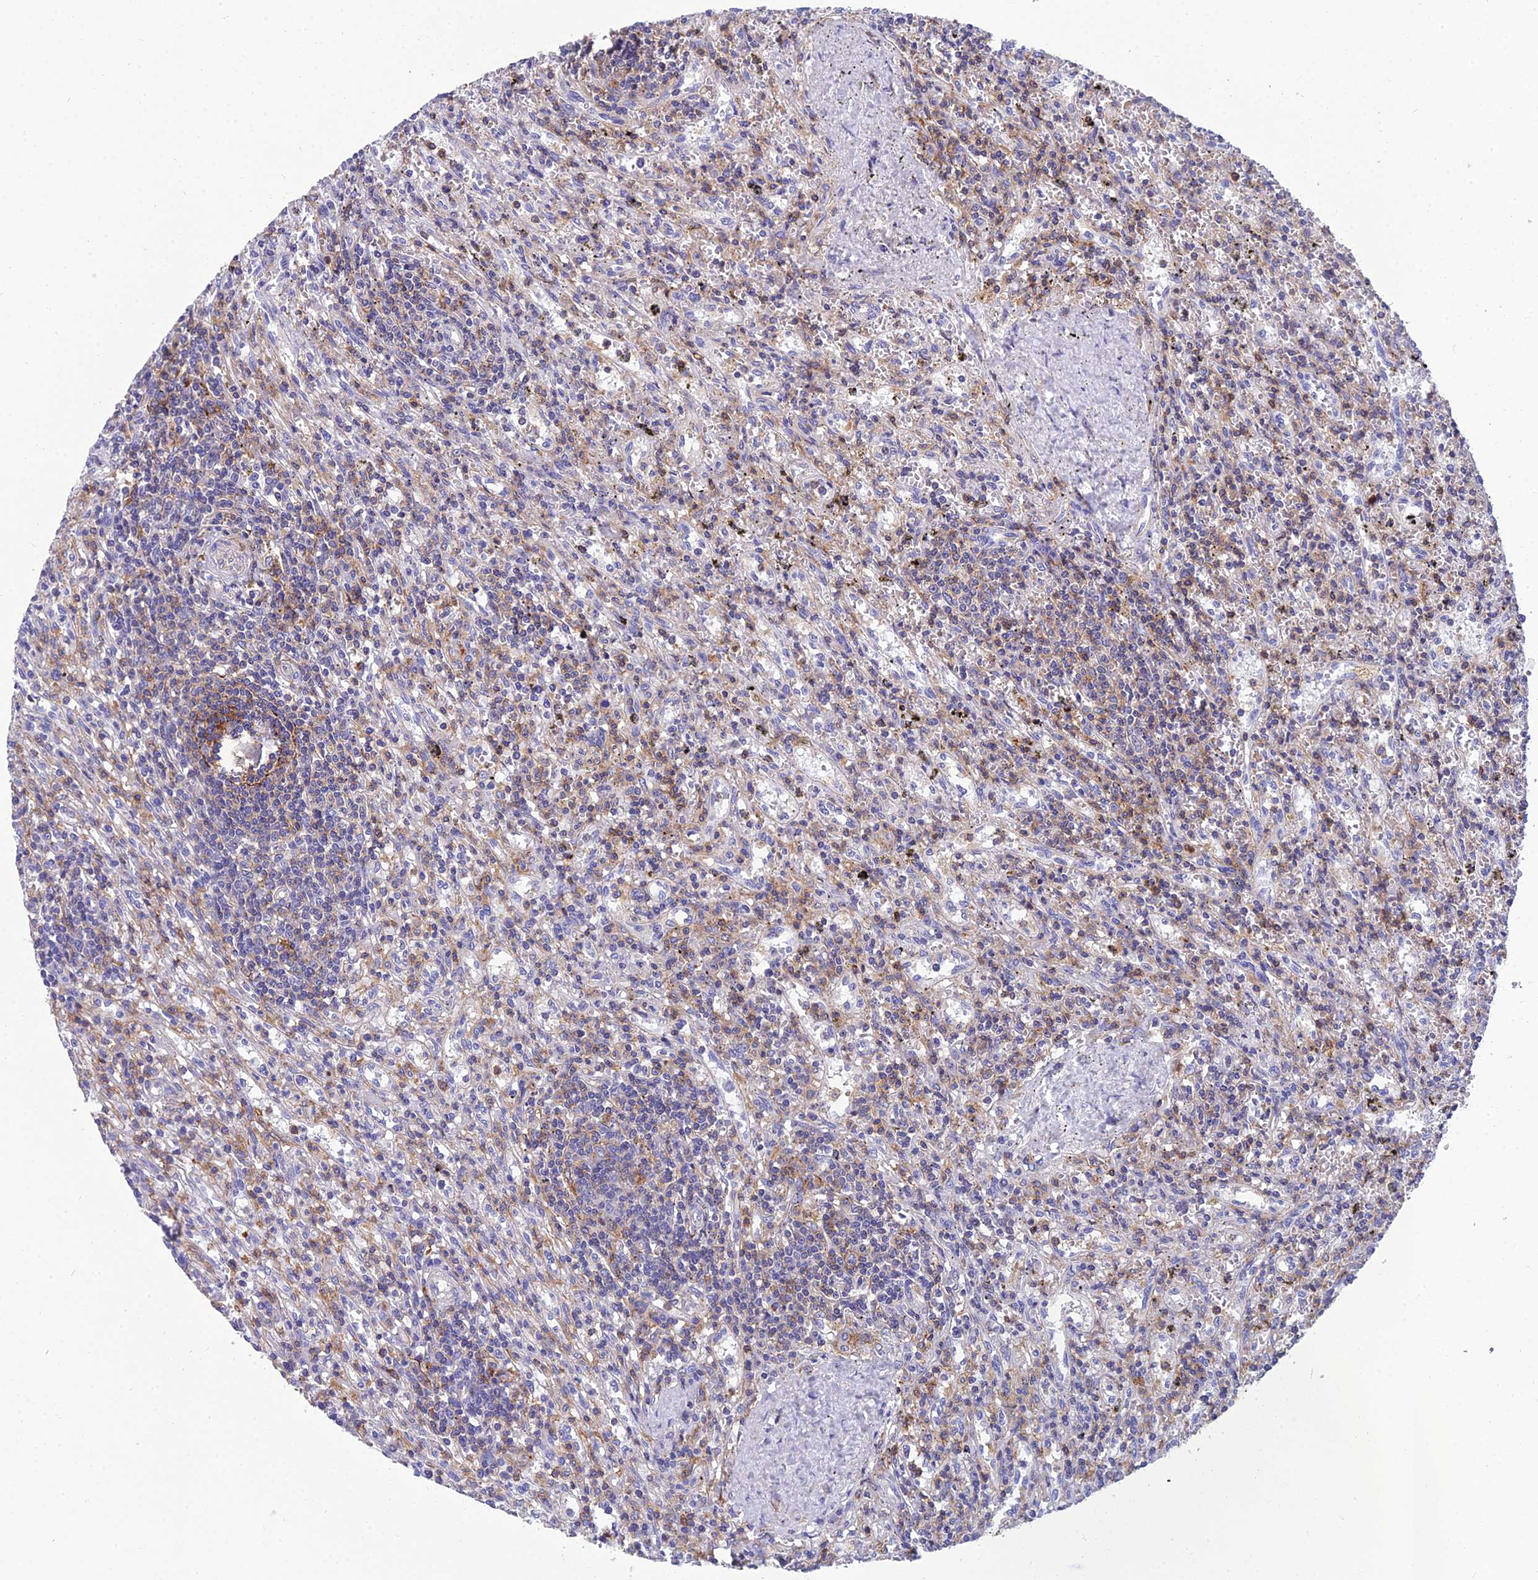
{"staining": {"intensity": "negative", "quantity": "none", "location": "none"}, "tissue": "lymphoma", "cell_type": "Tumor cells", "image_type": "cancer", "snomed": [{"axis": "morphology", "description": "Malignant lymphoma, non-Hodgkin's type, Low grade"}, {"axis": "topography", "description": "Spleen"}], "caption": "Human low-grade malignant lymphoma, non-Hodgkin's type stained for a protein using immunohistochemistry (IHC) shows no staining in tumor cells.", "gene": "PPP1R18", "patient": {"sex": "male", "age": 76}}